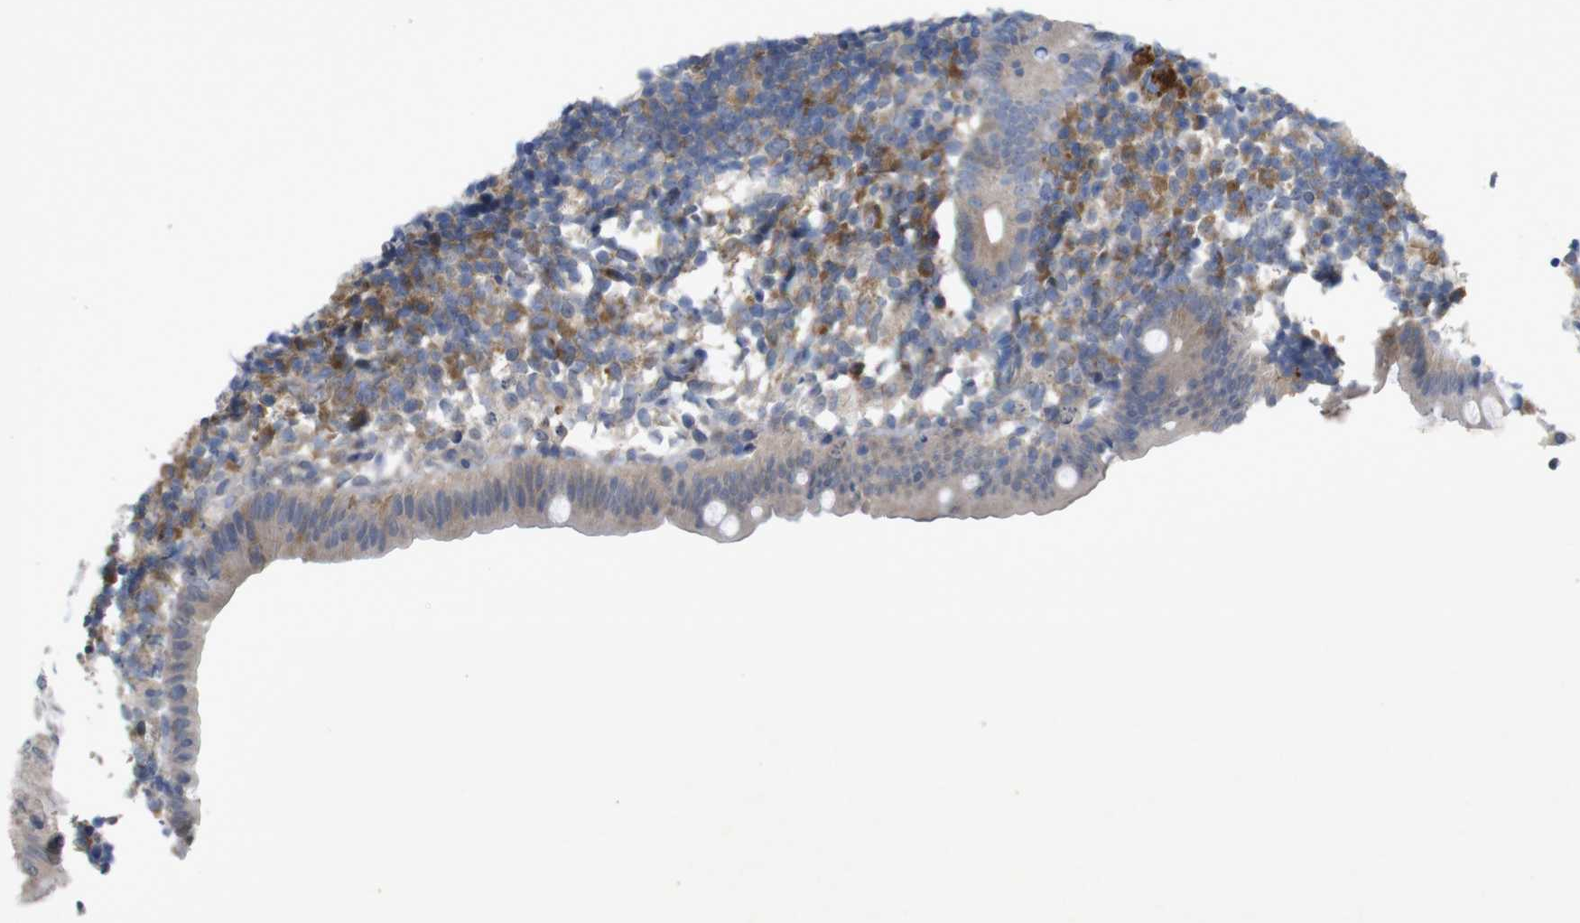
{"staining": {"intensity": "weak", "quantity": "25%-75%", "location": "cytoplasmic/membranous"}, "tissue": "appendix", "cell_type": "Glandular cells", "image_type": "normal", "snomed": [{"axis": "morphology", "description": "Normal tissue, NOS"}, {"axis": "topography", "description": "Appendix"}], "caption": "Immunohistochemistry of normal human appendix reveals low levels of weak cytoplasmic/membranous staining in about 25%-75% of glandular cells.", "gene": "BCAR3", "patient": {"sex": "female", "age": 20}}